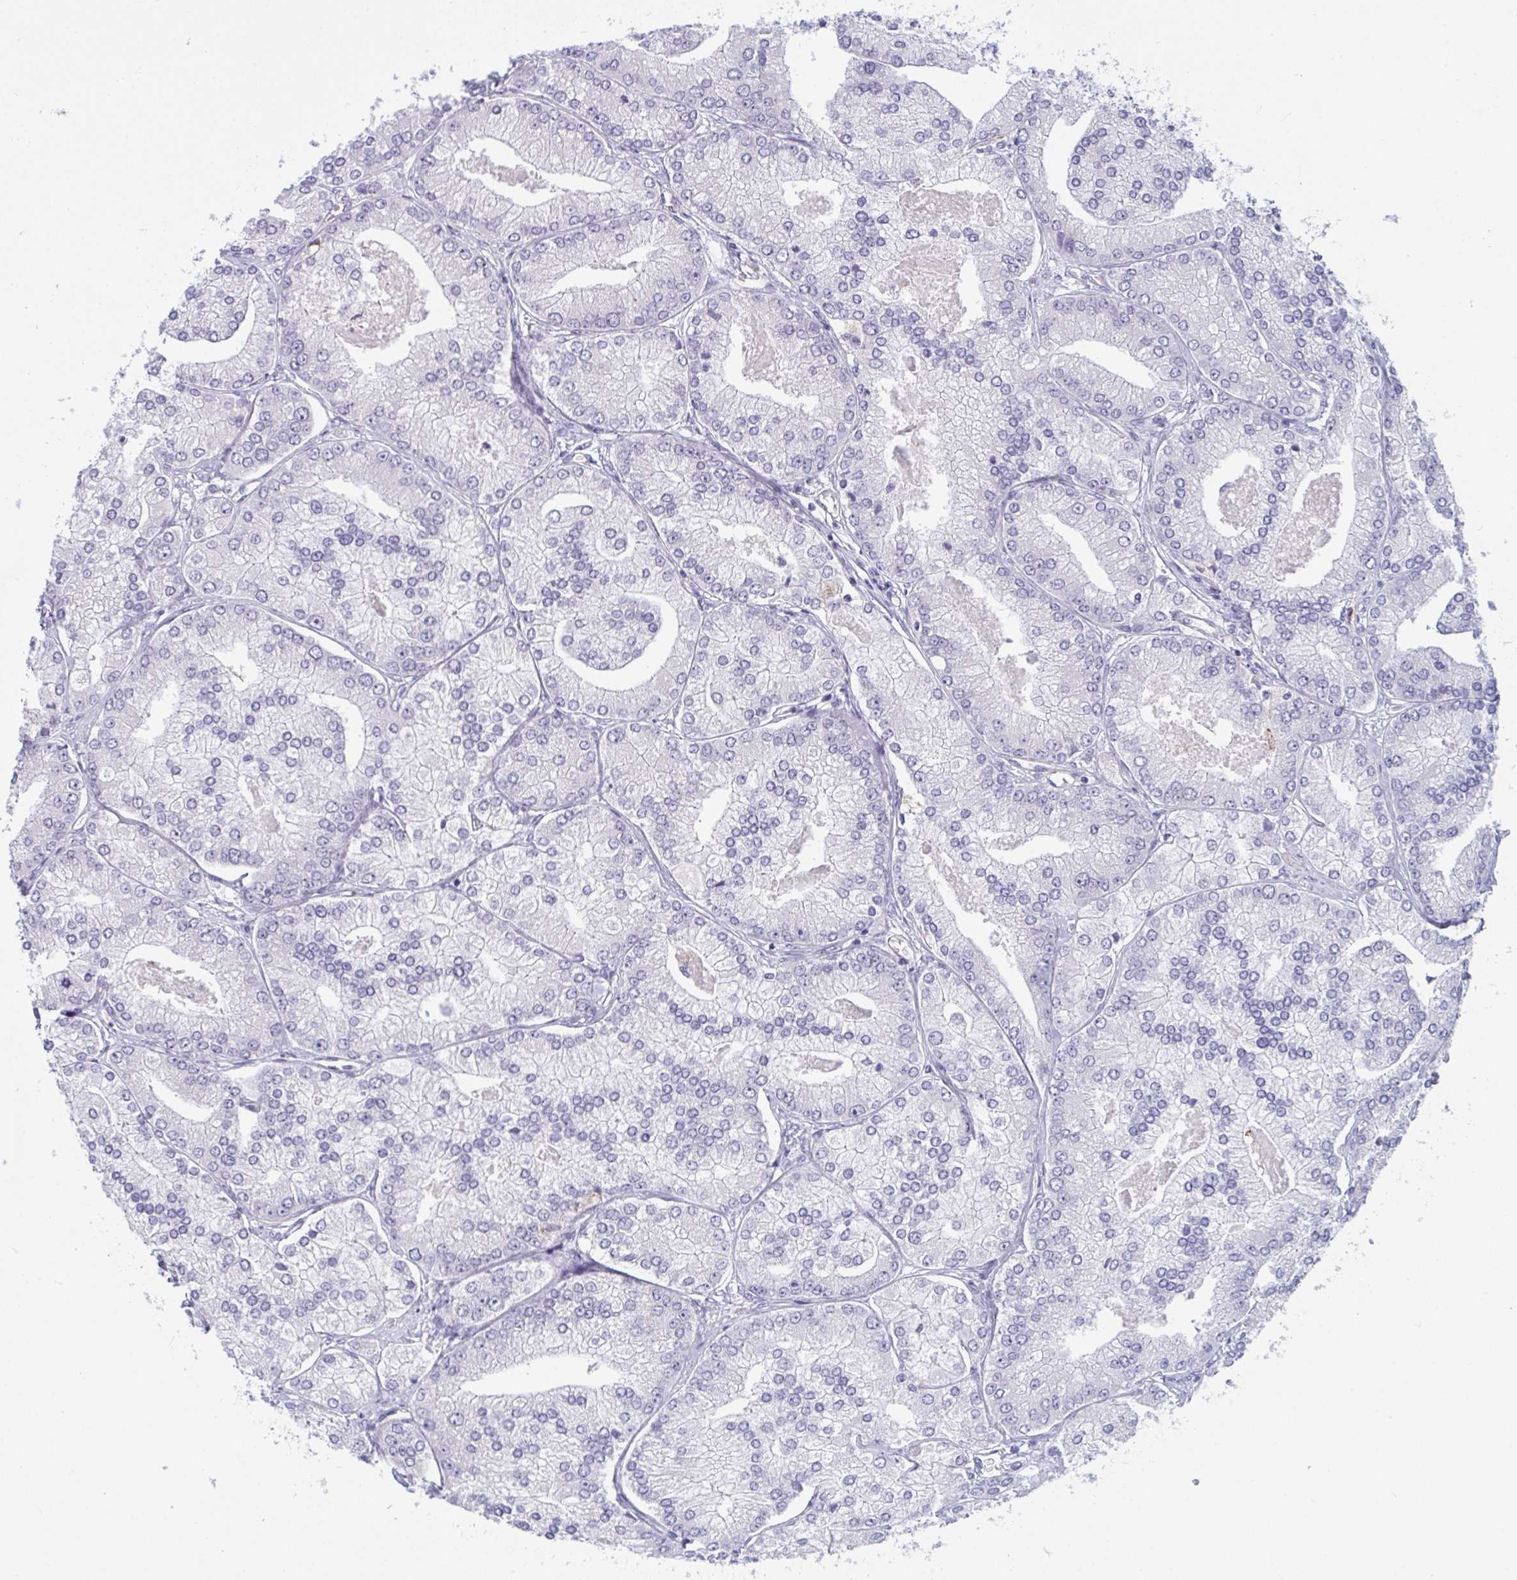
{"staining": {"intensity": "negative", "quantity": "none", "location": "none"}, "tissue": "prostate cancer", "cell_type": "Tumor cells", "image_type": "cancer", "snomed": [{"axis": "morphology", "description": "Adenocarcinoma, High grade"}, {"axis": "topography", "description": "Prostate"}], "caption": "The photomicrograph reveals no staining of tumor cells in prostate cancer (high-grade adenocarcinoma). Brightfield microscopy of immunohistochemistry stained with DAB (3,3'-diaminobenzidine) (brown) and hematoxylin (blue), captured at high magnification.", "gene": "DCBLD1", "patient": {"sex": "male", "age": 61}}